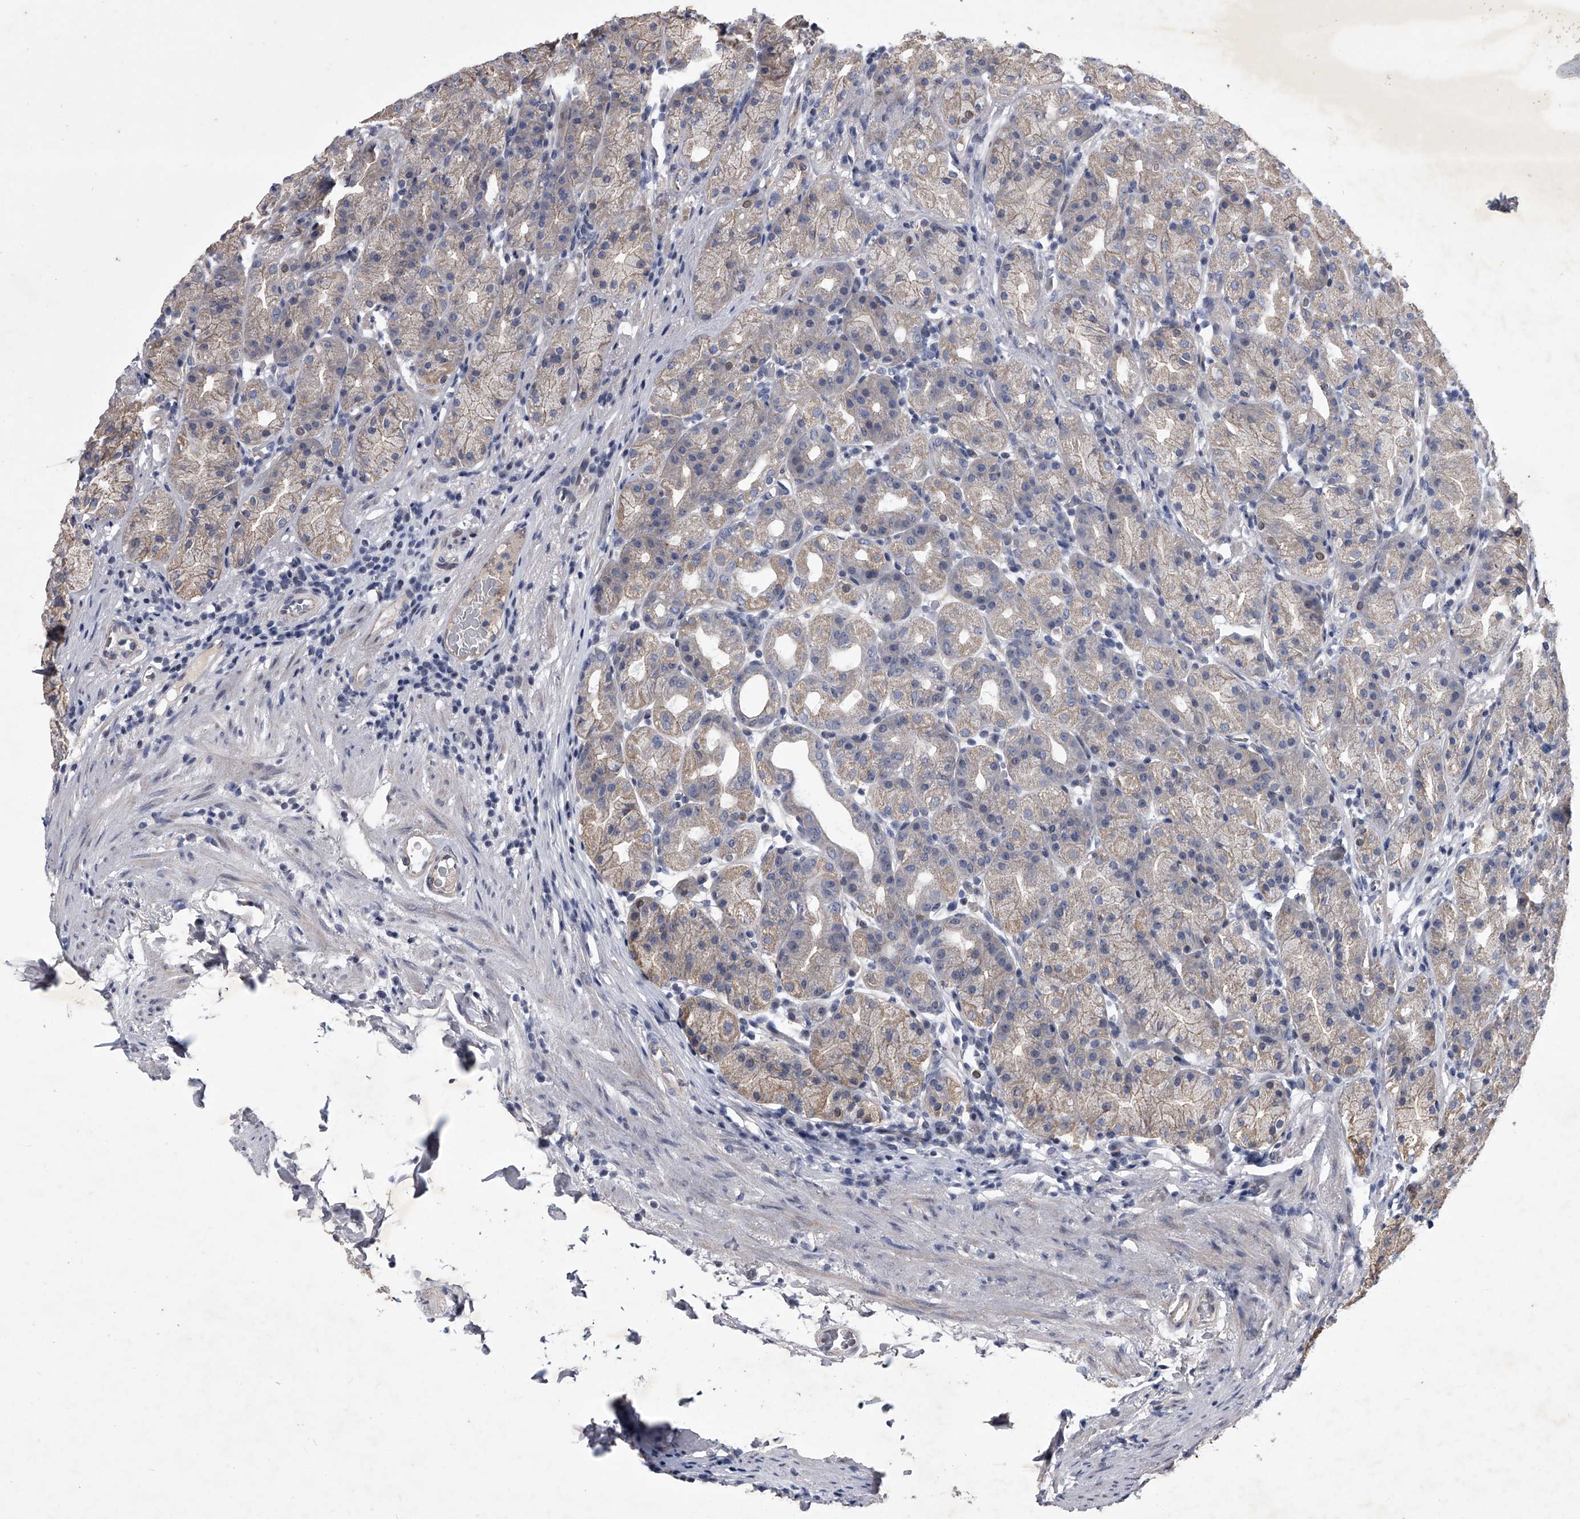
{"staining": {"intensity": "weak", "quantity": ">75%", "location": "cytoplasmic/membranous"}, "tissue": "stomach", "cell_type": "Glandular cells", "image_type": "normal", "snomed": [{"axis": "morphology", "description": "Normal tissue, NOS"}, {"axis": "topography", "description": "Stomach, upper"}], "caption": "Unremarkable stomach reveals weak cytoplasmic/membranous expression in about >75% of glandular cells.", "gene": "ZNF76", "patient": {"sex": "male", "age": 68}}